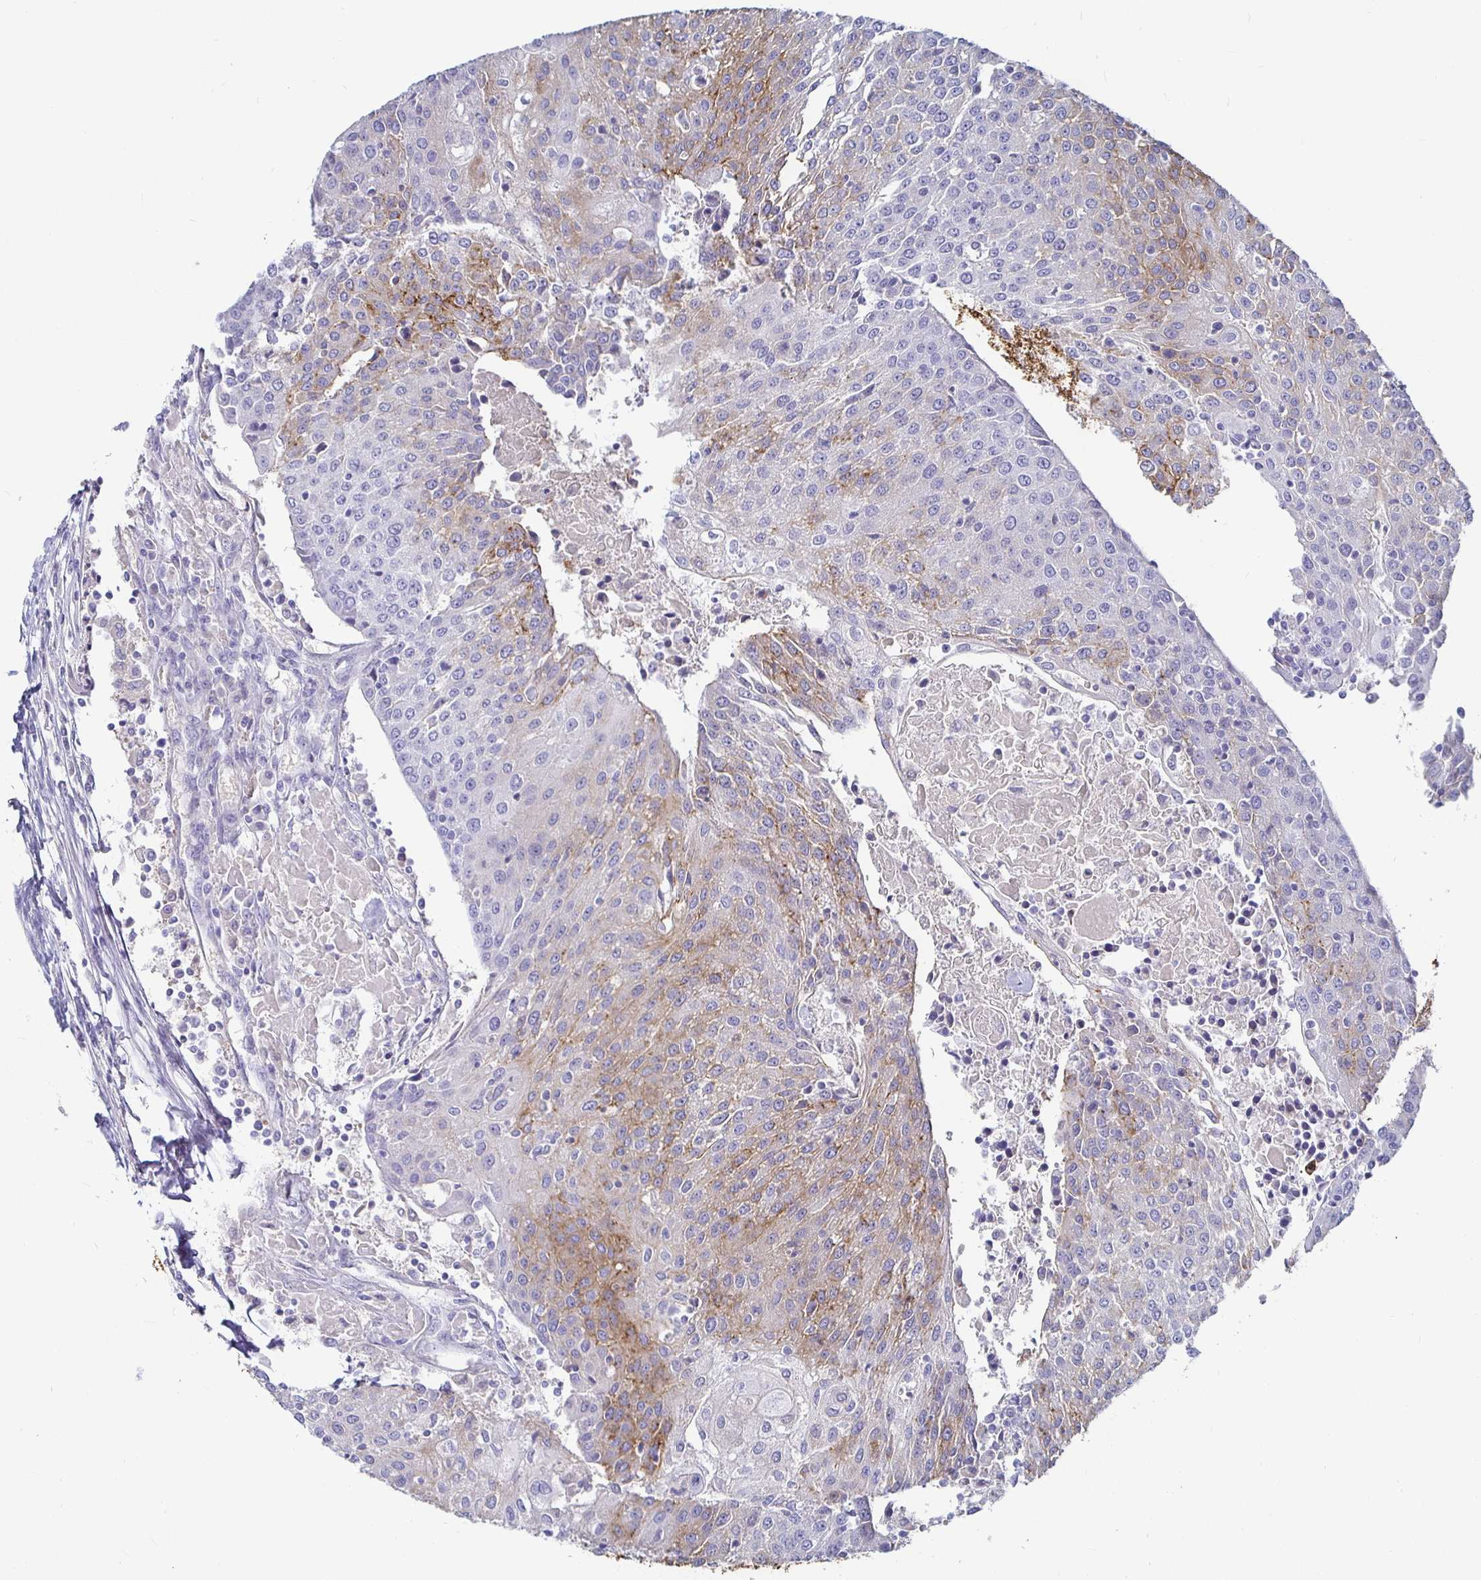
{"staining": {"intensity": "moderate", "quantity": "<25%", "location": "cytoplasmic/membranous"}, "tissue": "urothelial cancer", "cell_type": "Tumor cells", "image_type": "cancer", "snomed": [{"axis": "morphology", "description": "Urothelial carcinoma, High grade"}, {"axis": "topography", "description": "Urinary bladder"}], "caption": "IHC histopathology image of human high-grade urothelial carcinoma stained for a protein (brown), which shows low levels of moderate cytoplasmic/membranous staining in about <25% of tumor cells.", "gene": "CA9", "patient": {"sex": "female", "age": 85}}